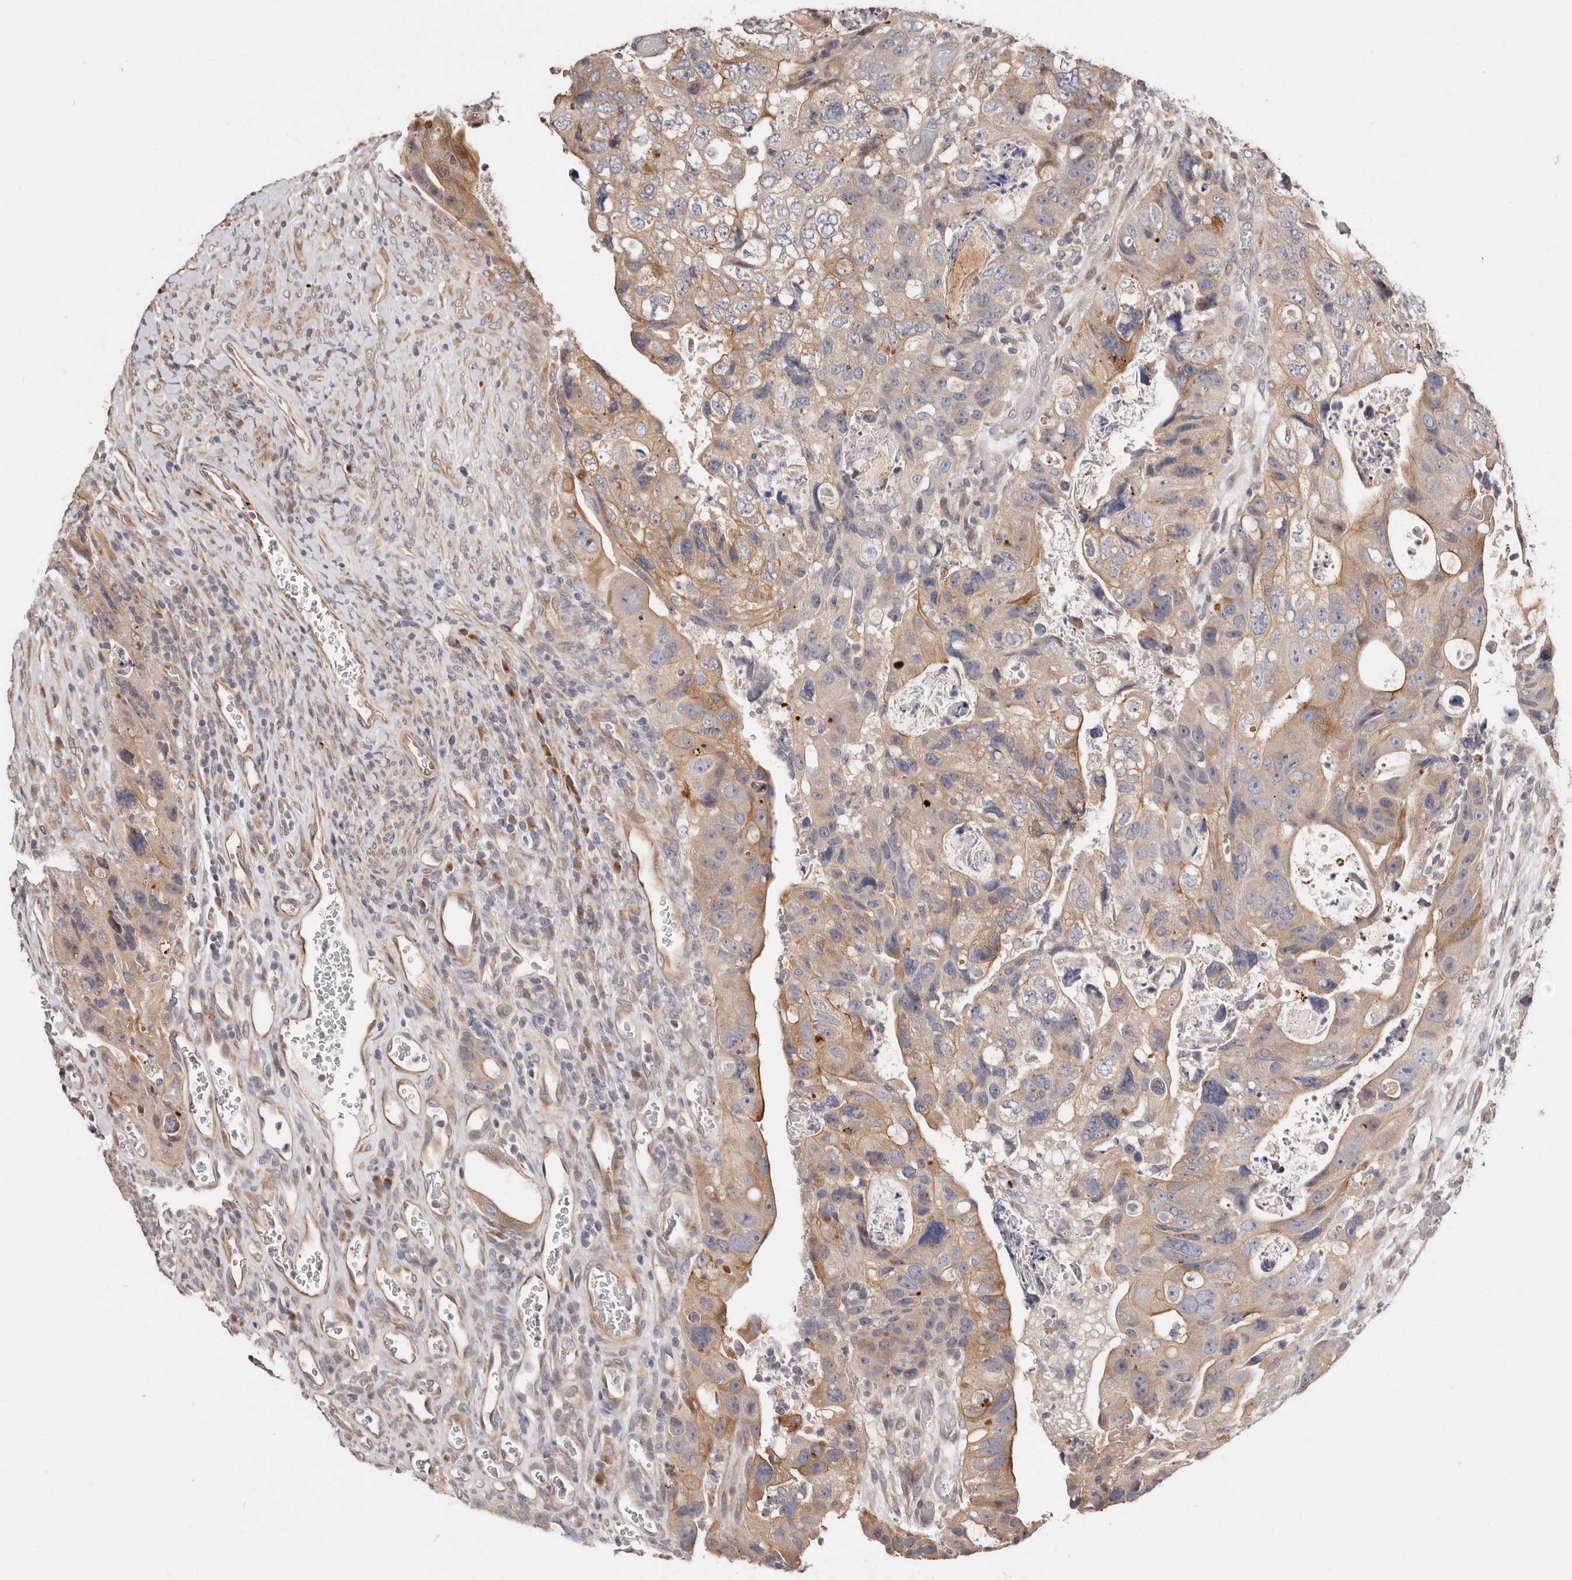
{"staining": {"intensity": "moderate", "quantity": "<25%", "location": "cytoplasmic/membranous"}, "tissue": "colorectal cancer", "cell_type": "Tumor cells", "image_type": "cancer", "snomed": [{"axis": "morphology", "description": "Adenocarcinoma, NOS"}, {"axis": "topography", "description": "Rectum"}], "caption": "The image displays staining of colorectal cancer, revealing moderate cytoplasmic/membranous protein staining (brown color) within tumor cells. Nuclei are stained in blue.", "gene": "USP33", "patient": {"sex": "male", "age": 59}}